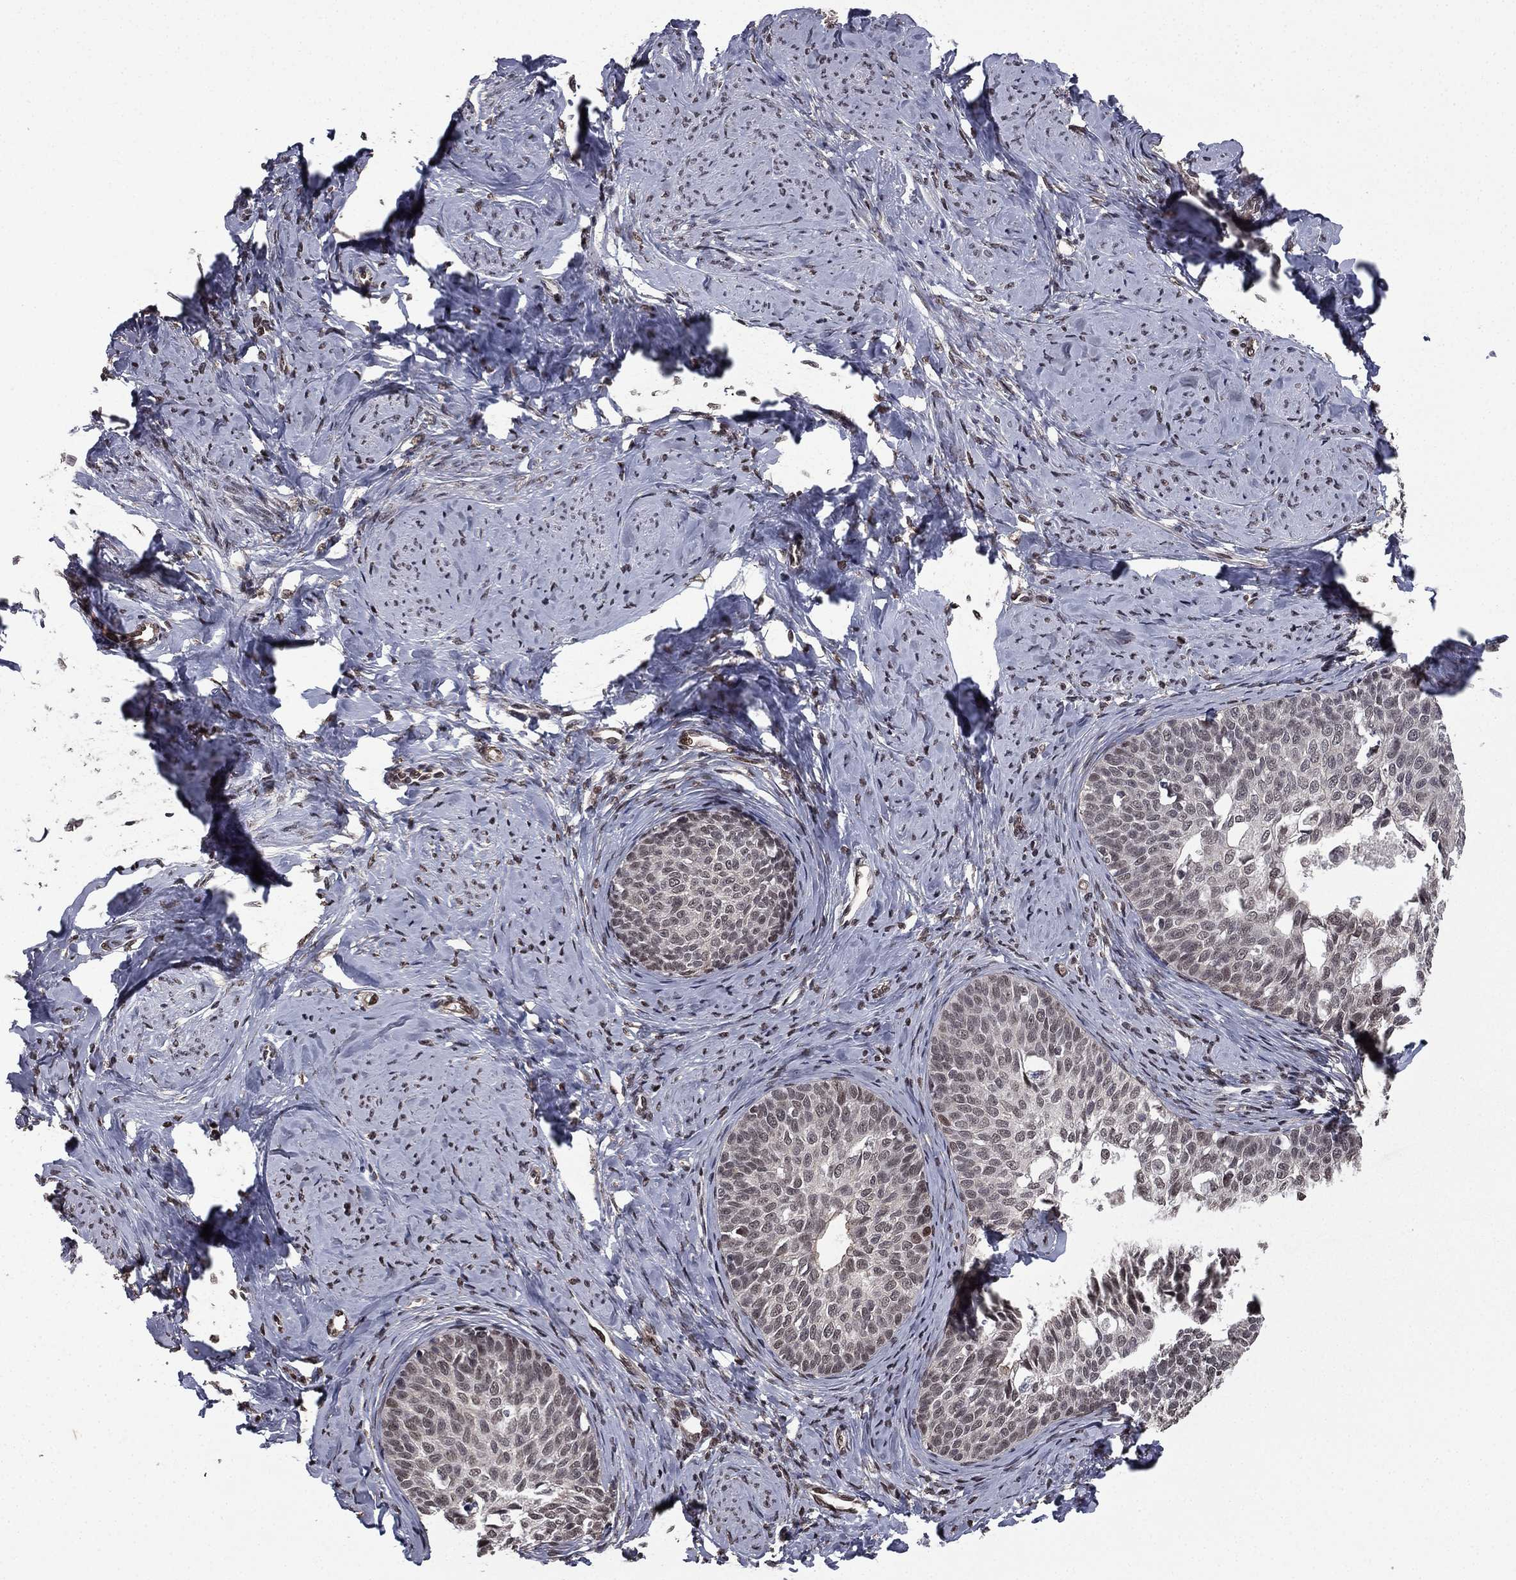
{"staining": {"intensity": "weak", "quantity": "<25%", "location": "cytoplasmic/membranous"}, "tissue": "cervical cancer", "cell_type": "Tumor cells", "image_type": "cancer", "snomed": [{"axis": "morphology", "description": "Squamous cell carcinoma, NOS"}, {"axis": "topography", "description": "Cervix"}], "caption": "Tumor cells show no significant protein expression in squamous cell carcinoma (cervical). (DAB immunohistochemistry, high magnification).", "gene": "RARB", "patient": {"sex": "female", "age": 51}}